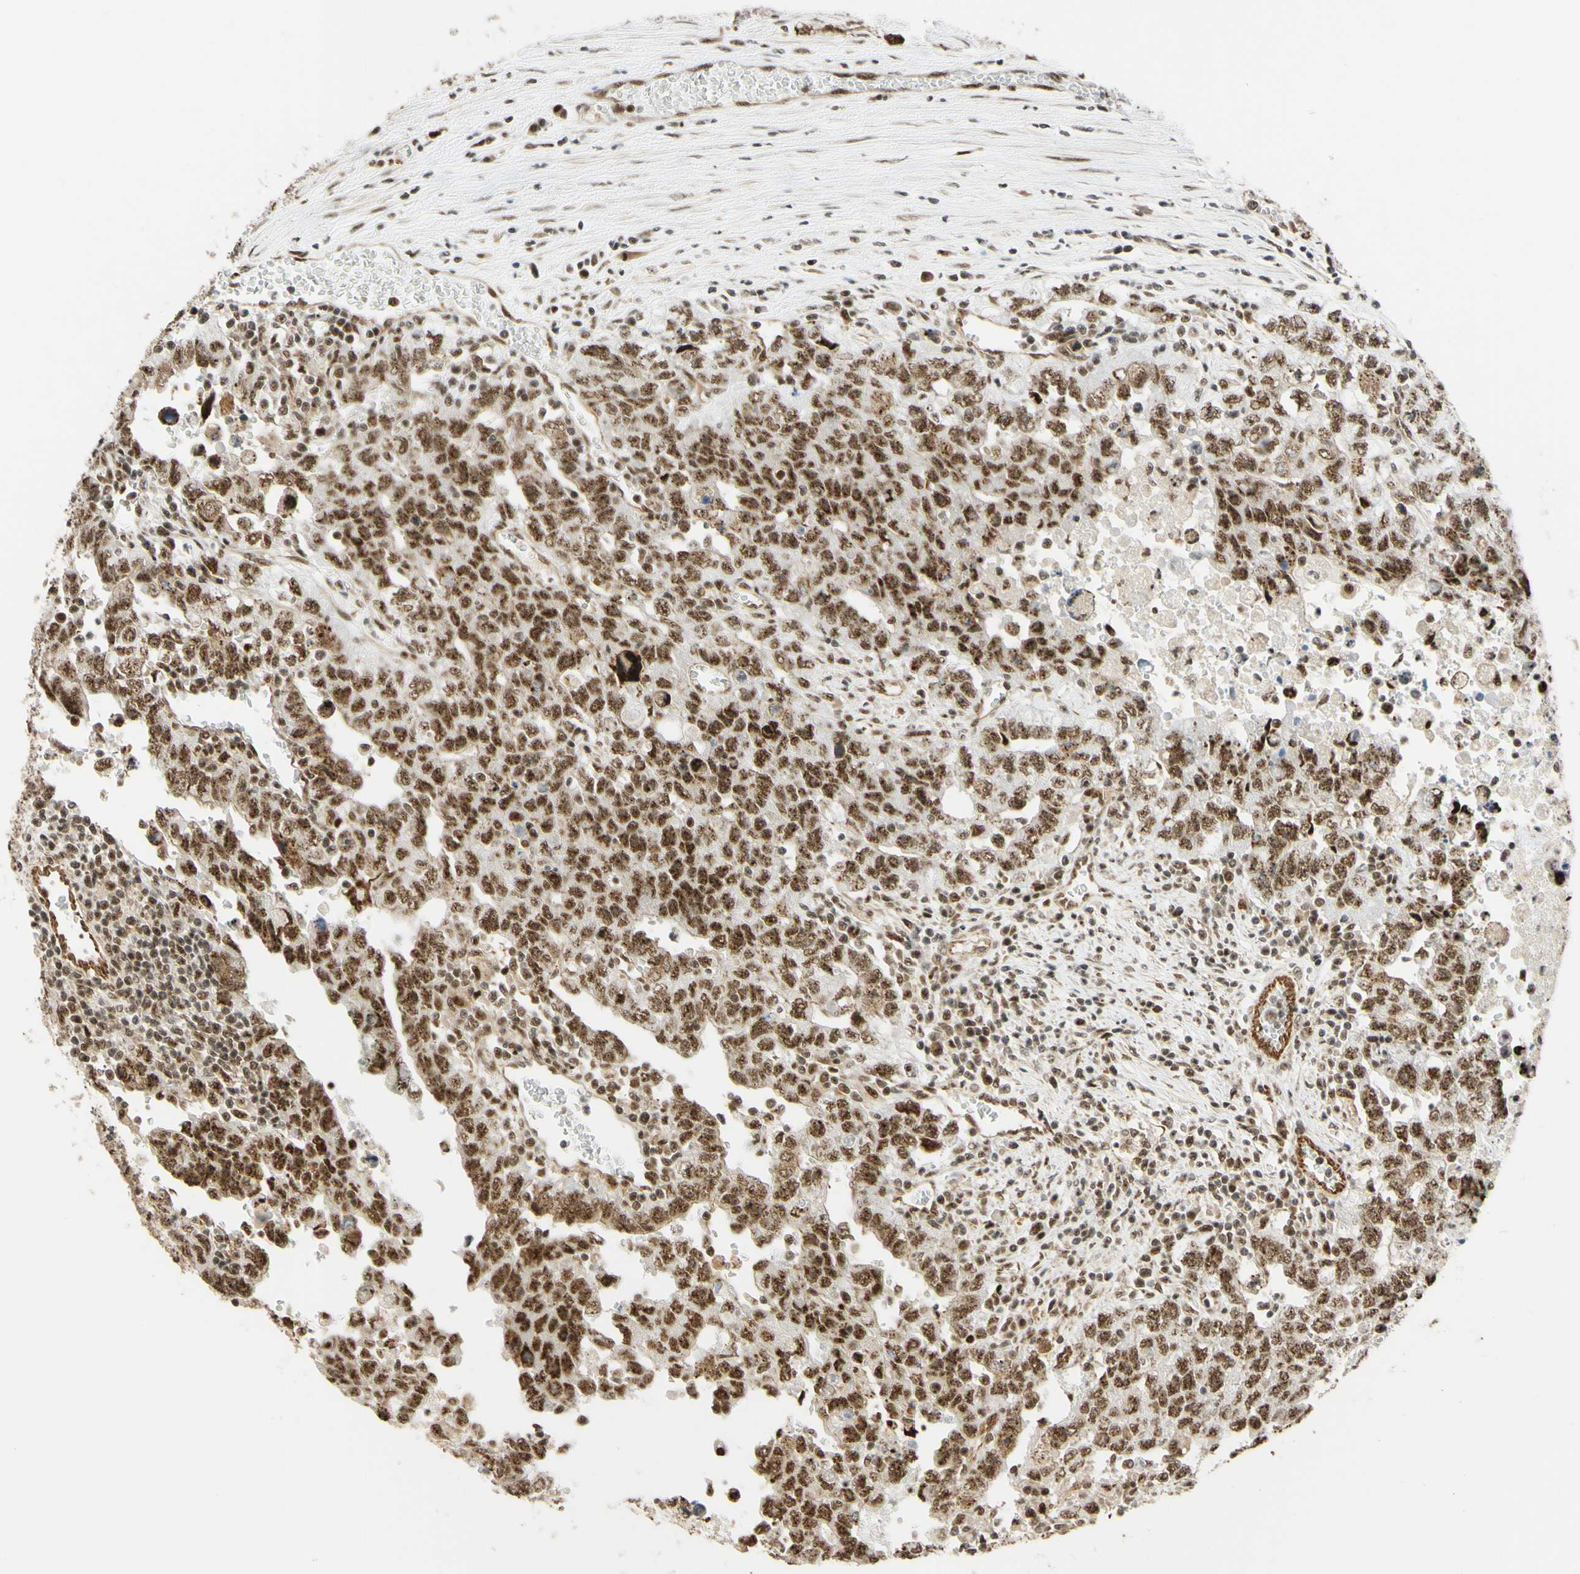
{"staining": {"intensity": "moderate", "quantity": ">75%", "location": "nuclear"}, "tissue": "testis cancer", "cell_type": "Tumor cells", "image_type": "cancer", "snomed": [{"axis": "morphology", "description": "Carcinoma, Embryonal, NOS"}, {"axis": "topography", "description": "Testis"}], "caption": "This is an image of immunohistochemistry staining of testis embryonal carcinoma, which shows moderate positivity in the nuclear of tumor cells.", "gene": "SAP18", "patient": {"sex": "male", "age": 28}}